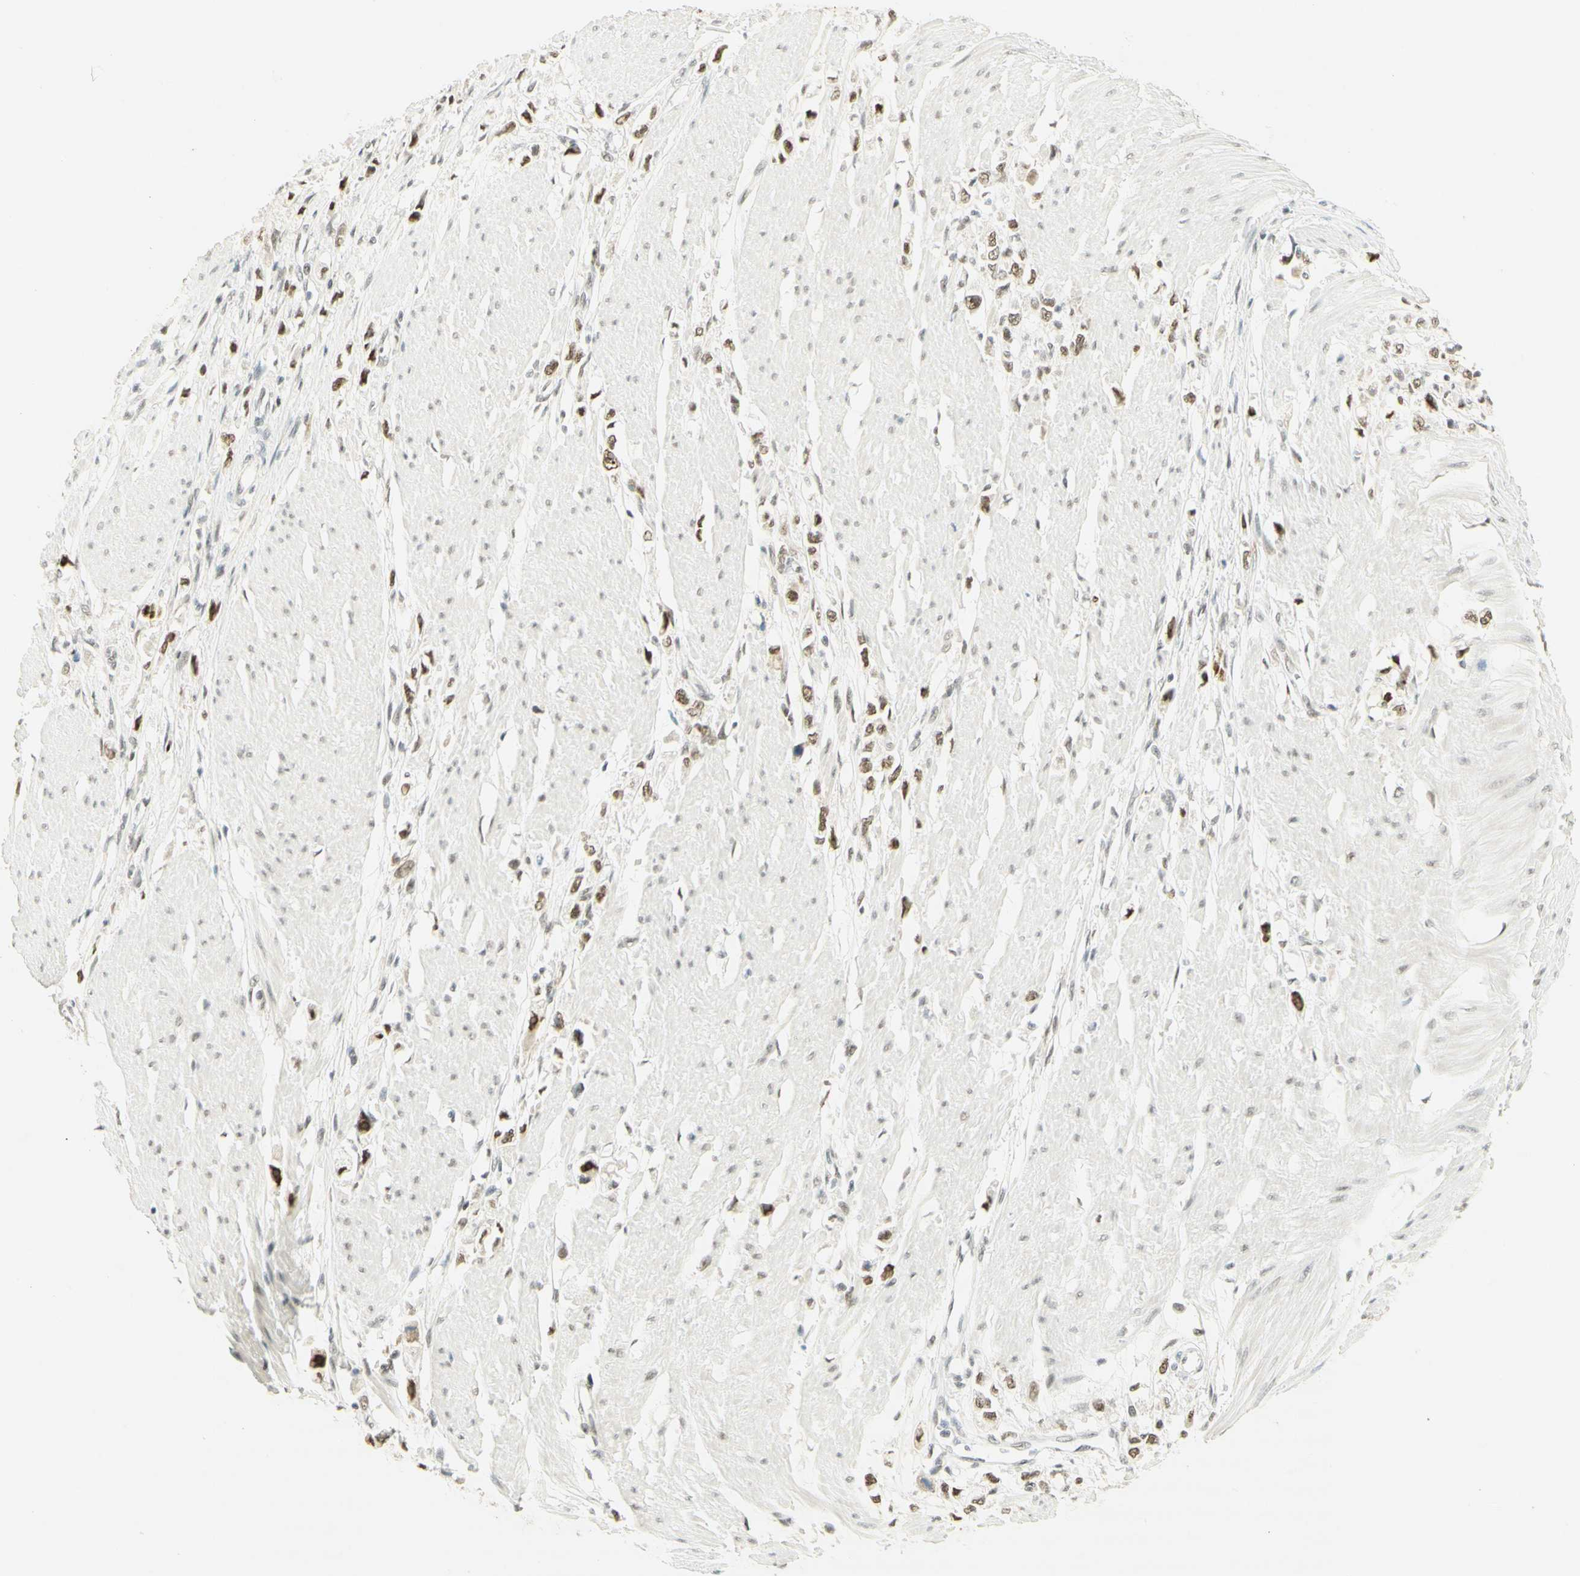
{"staining": {"intensity": "moderate", "quantity": ">75%", "location": "nuclear"}, "tissue": "stomach cancer", "cell_type": "Tumor cells", "image_type": "cancer", "snomed": [{"axis": "morphology", "description": "Adenocarcinoma, NOS"}, {"axis": "topography", "description": "Stomach"}], "caption": "Tumor cells demonstrate medium levels of moderate nuclear staining in approximately >75% of cells in stomach adenocarcinoma.", "gene": "PMS2", "patient": {"sex": "female", "age": 59}}